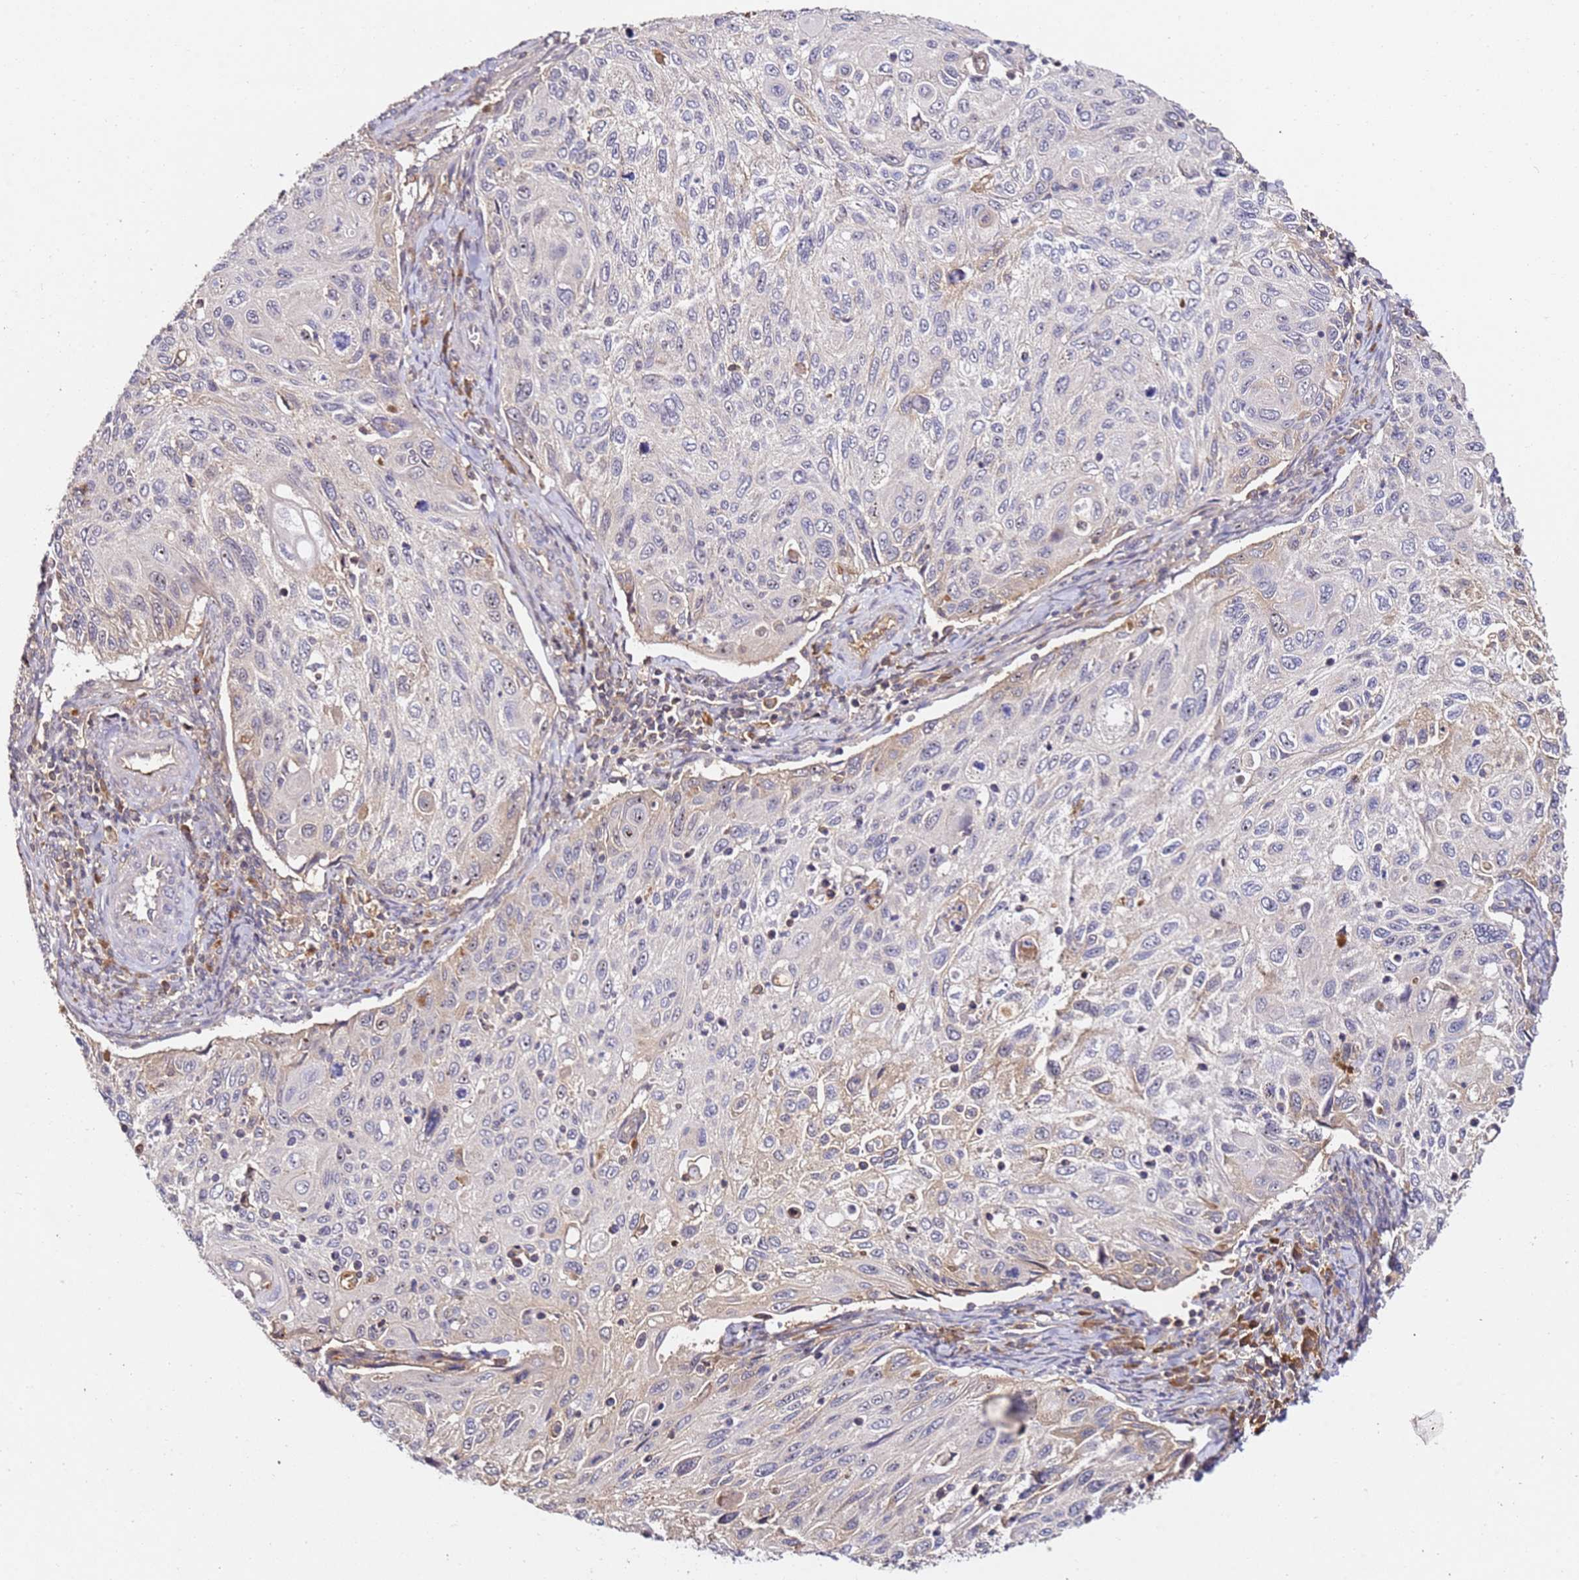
{"staining": {"intensity": "weak", "quantity": "<25%", "location": "cytoplasmic/membranous,nuclear"}, "tissue": "cervical cancer", "cell_type": "Tumor cells", "image_type": "cancer", "snomed": [{"axis": "morphology", "description": "Squamous cell carcinoma, NOS"}, {"axis": "topography", "description": "Cervix"}], "caption": "Immunohistochemistry (IHC) of human cervical squamous cell carcinoma displays no expression in tumor cells.", "gene": "DDX27", "patient": {"sex": "female", "age": 70}}